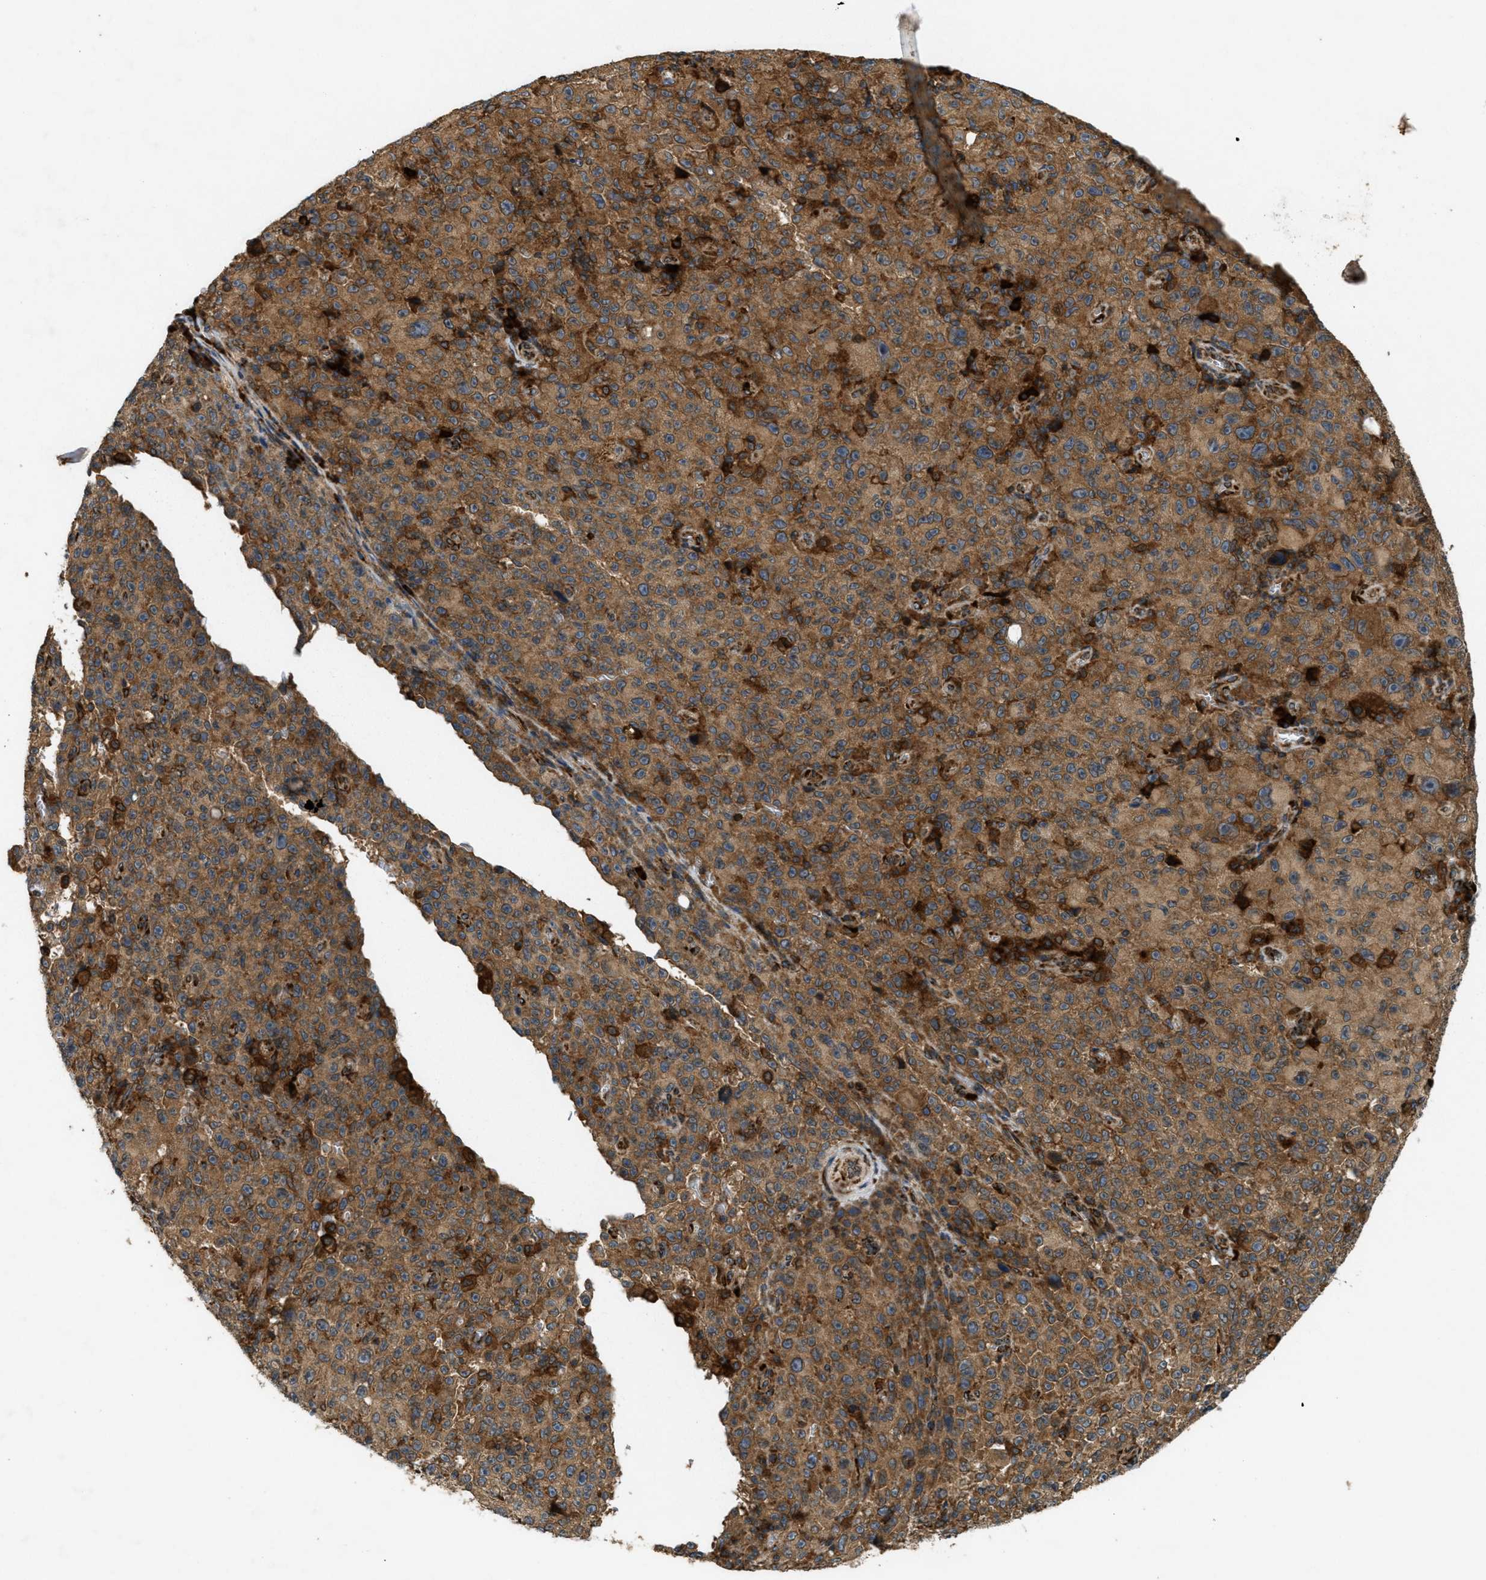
{"staining": {"intensity": "moderate", "quantity": ">75%", "location": "cytoplasmic/membranous"}, "tissue": "melanoma", "cell_type": "Tumor cells", "image_type": "cancer", "snomed": [{"axis": "morphology", "description": "Malignant melanoma, NOS"}, {"axis": "topography", "description": "Skin"}], "caption": "A brown stain labels moderate cytoplasmic/membranous expression of a protein in melanoma tumor cells. Immunohistochemistry stains the protein in brown and the nuclei are stained blue.", "gene": "PCDH18", "patient": {"sex": "female", "age": 82}}